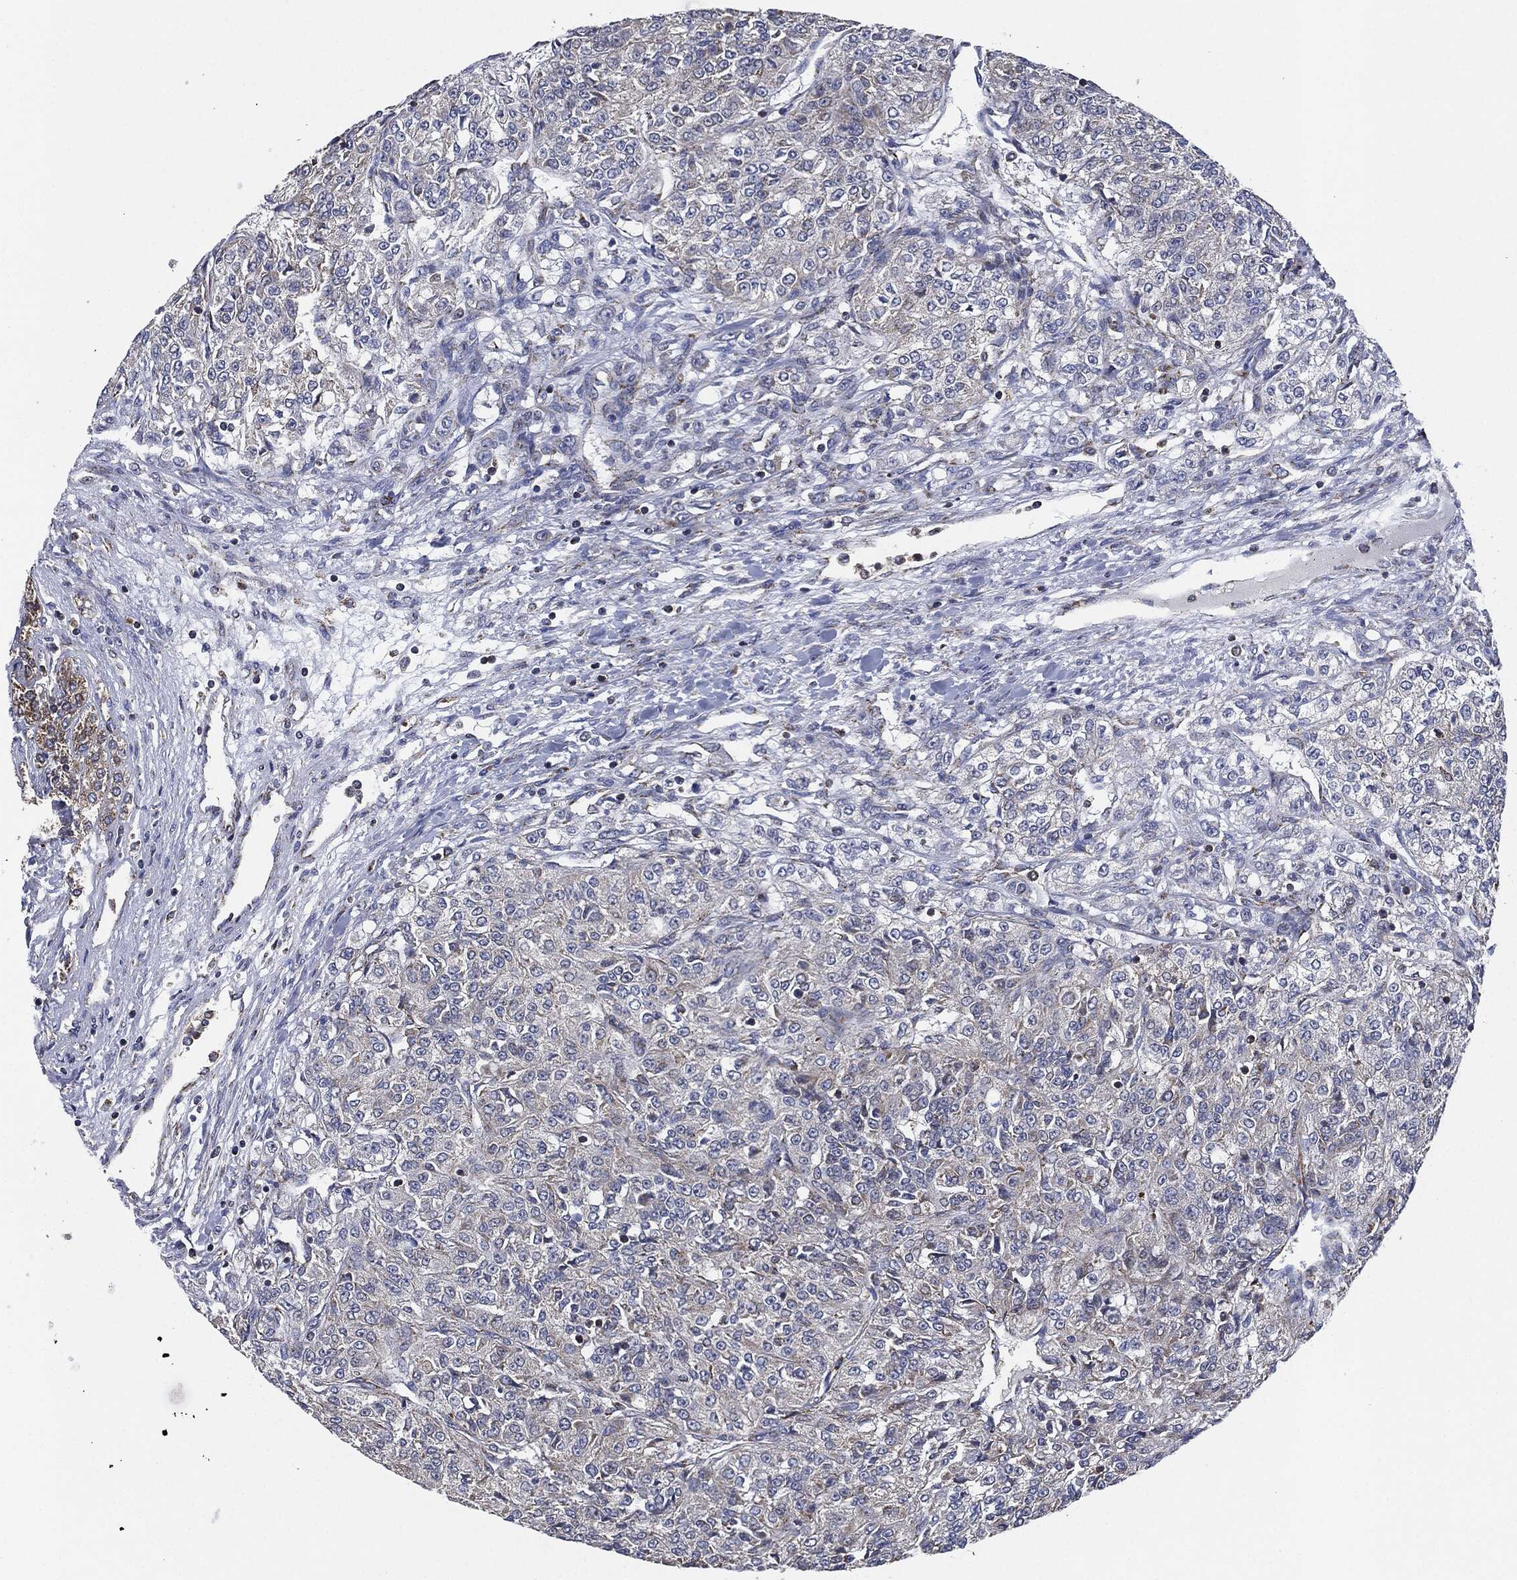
{"staining": {"intensity": "negative", "quantity": "none", "location": "none"}, "tissue": "renal cancer", "cell_type": "Tumor cells", "image_type": "cancer", "snomed": [{"axis": "morphology", "description": "Adenocarcinoma, NOS"}, {"axis": "topography", "description": "Kidney"}], "caption": "This photomicrograph is of renal cancer stained with immunohistochemistry (IHC) to label a protein in brown with the nuclei are counter-stained blue. There is no expression in tumor cells.", "gene": "NDUFV2", "patient": {"sex": "female", "age": 63}}